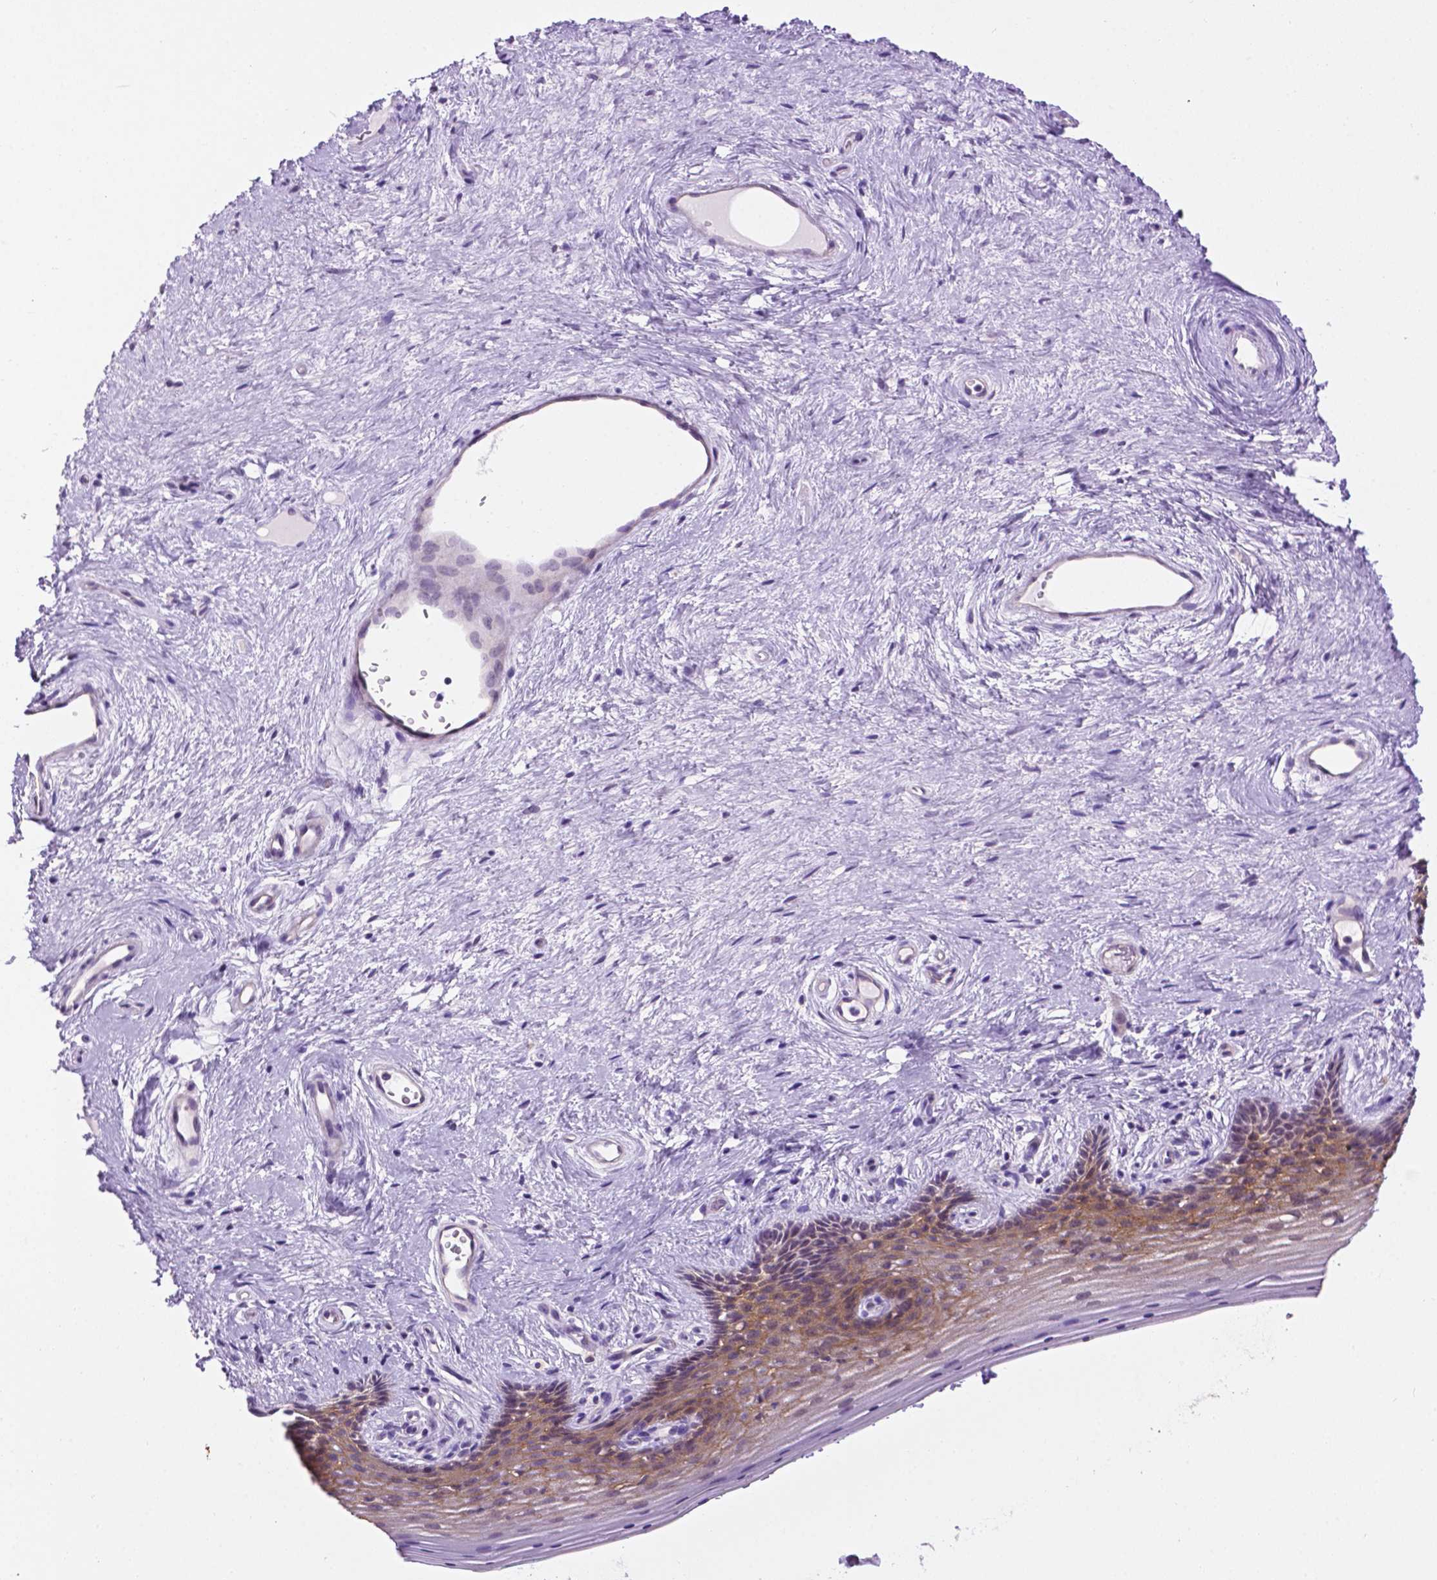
{"staining": {"intensity": "moderate", "quantity": "<25%", "location": "cytoplasmic/membranous"}, "tissue": "vagina", "cell_type": "Squamous epithelial cells", "image_type": "normal", "snomed": [{"axis": "morphology", "description": "Normal tissue, NOS"}, {"axis": "topography", "description": "Vagina"}], "caption": "Immunohistochemistry (IHC) (DAB (3,3'-diaminobenzidine)) staining of normal human vagina exhibits moderate cytoplasmic/membranous protein positivity in about <25% of squamous epithelial cells. (DAB (3,3'-diaminobenzidine) IHC, brown staining for protein, blue staining for nuclei).", "gene": "TACSTD2", "patient": {"sex": "female", "age": 45}}